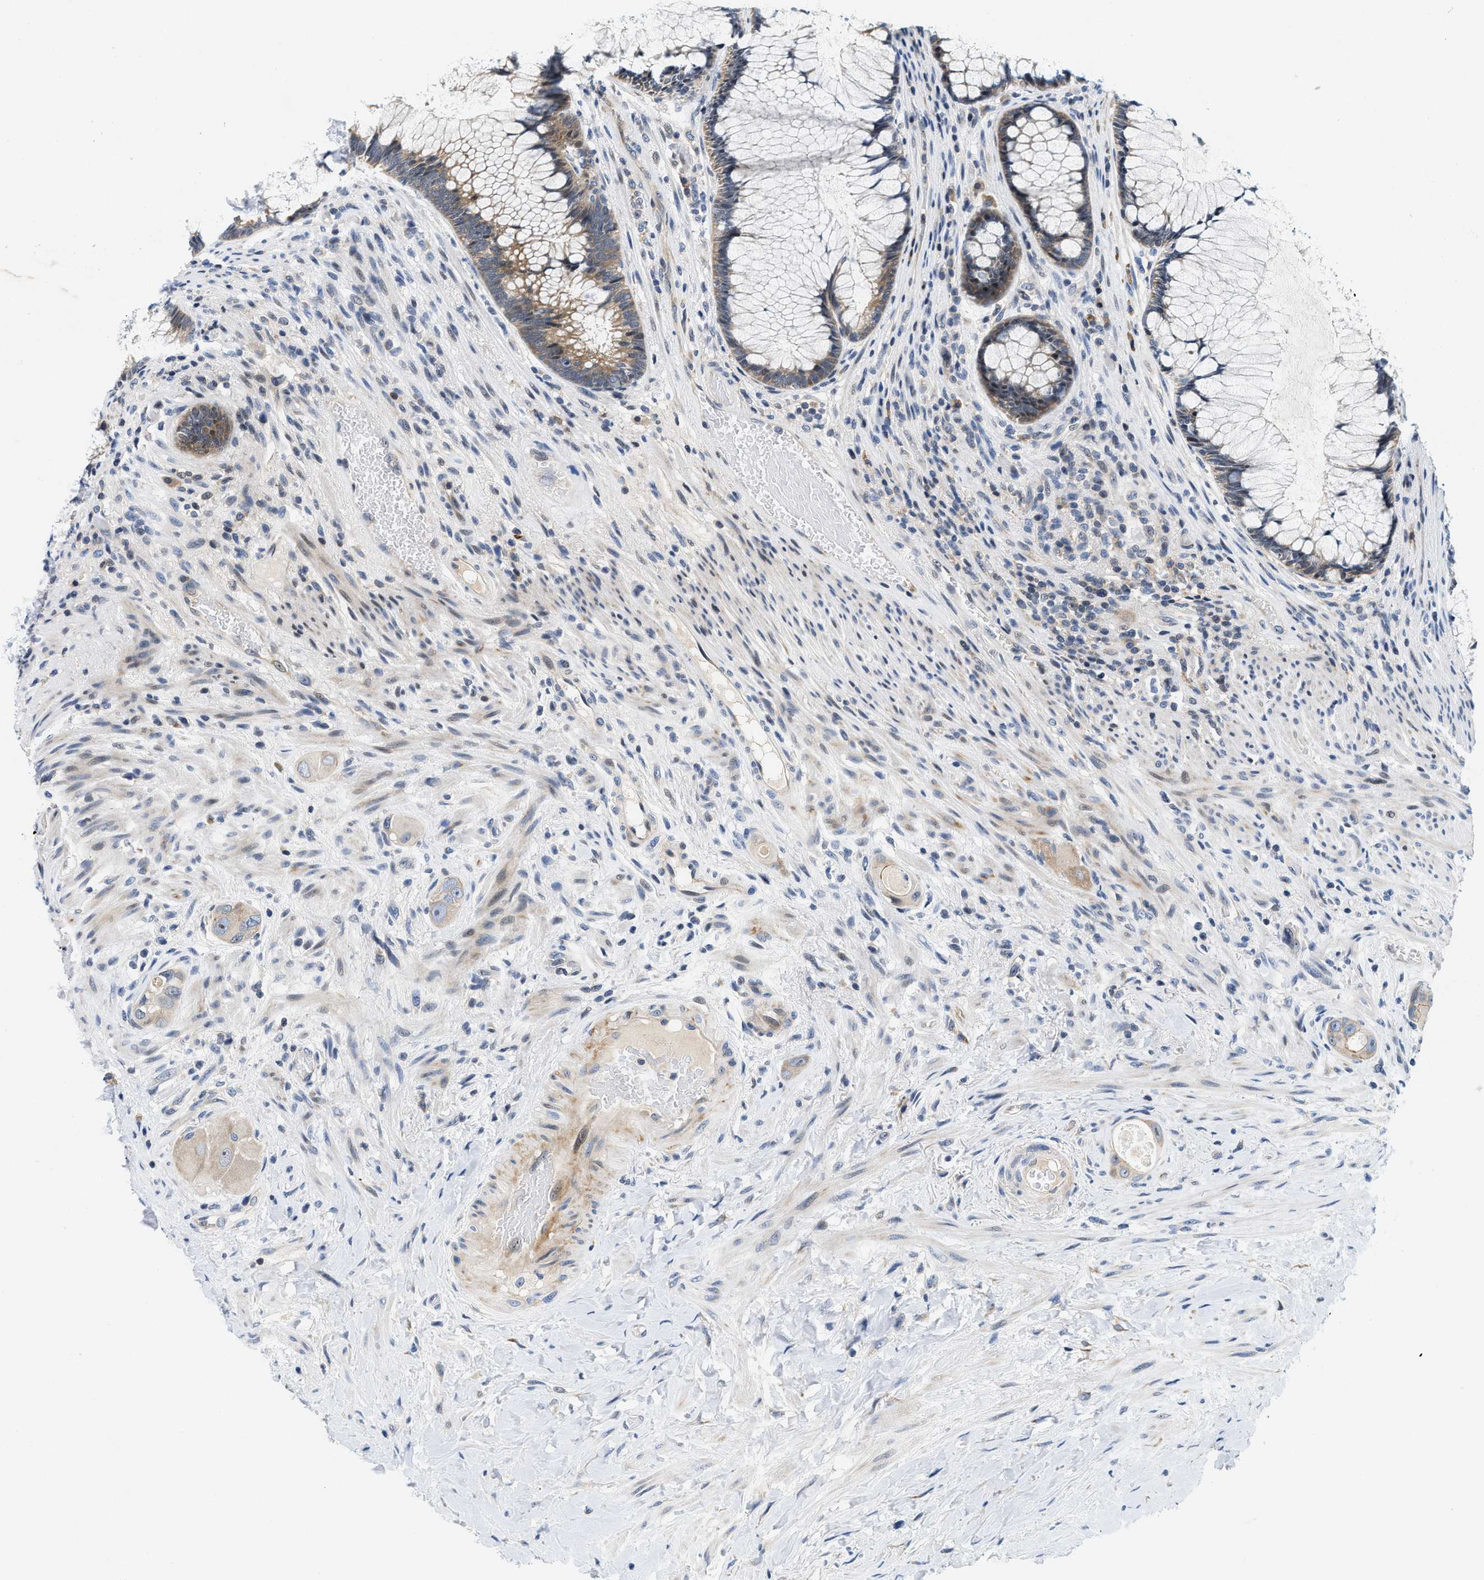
{"staining": {"intensity": "weak", "quantity": "25%-75%", "location": "cytoplasmic/membranous"}, "tissue": "colorectal cancer", "cell_type": "Tumor cells", "image_type": "cancer", "snomed": [{"axis": "morphology", "description": "Adenocarcinoma, NOS"}, {"axis": "topography", "description": "Rectum"}], "caption": "Immunohistochemical staining of human adenocarcinoma (colorectal) reveals weak cytoplasmic/membranous protein staining in approximately 25%-75% of tumor cells.", "gene": "IKBKE", "patient": {"sex": "male", "age": 51}}